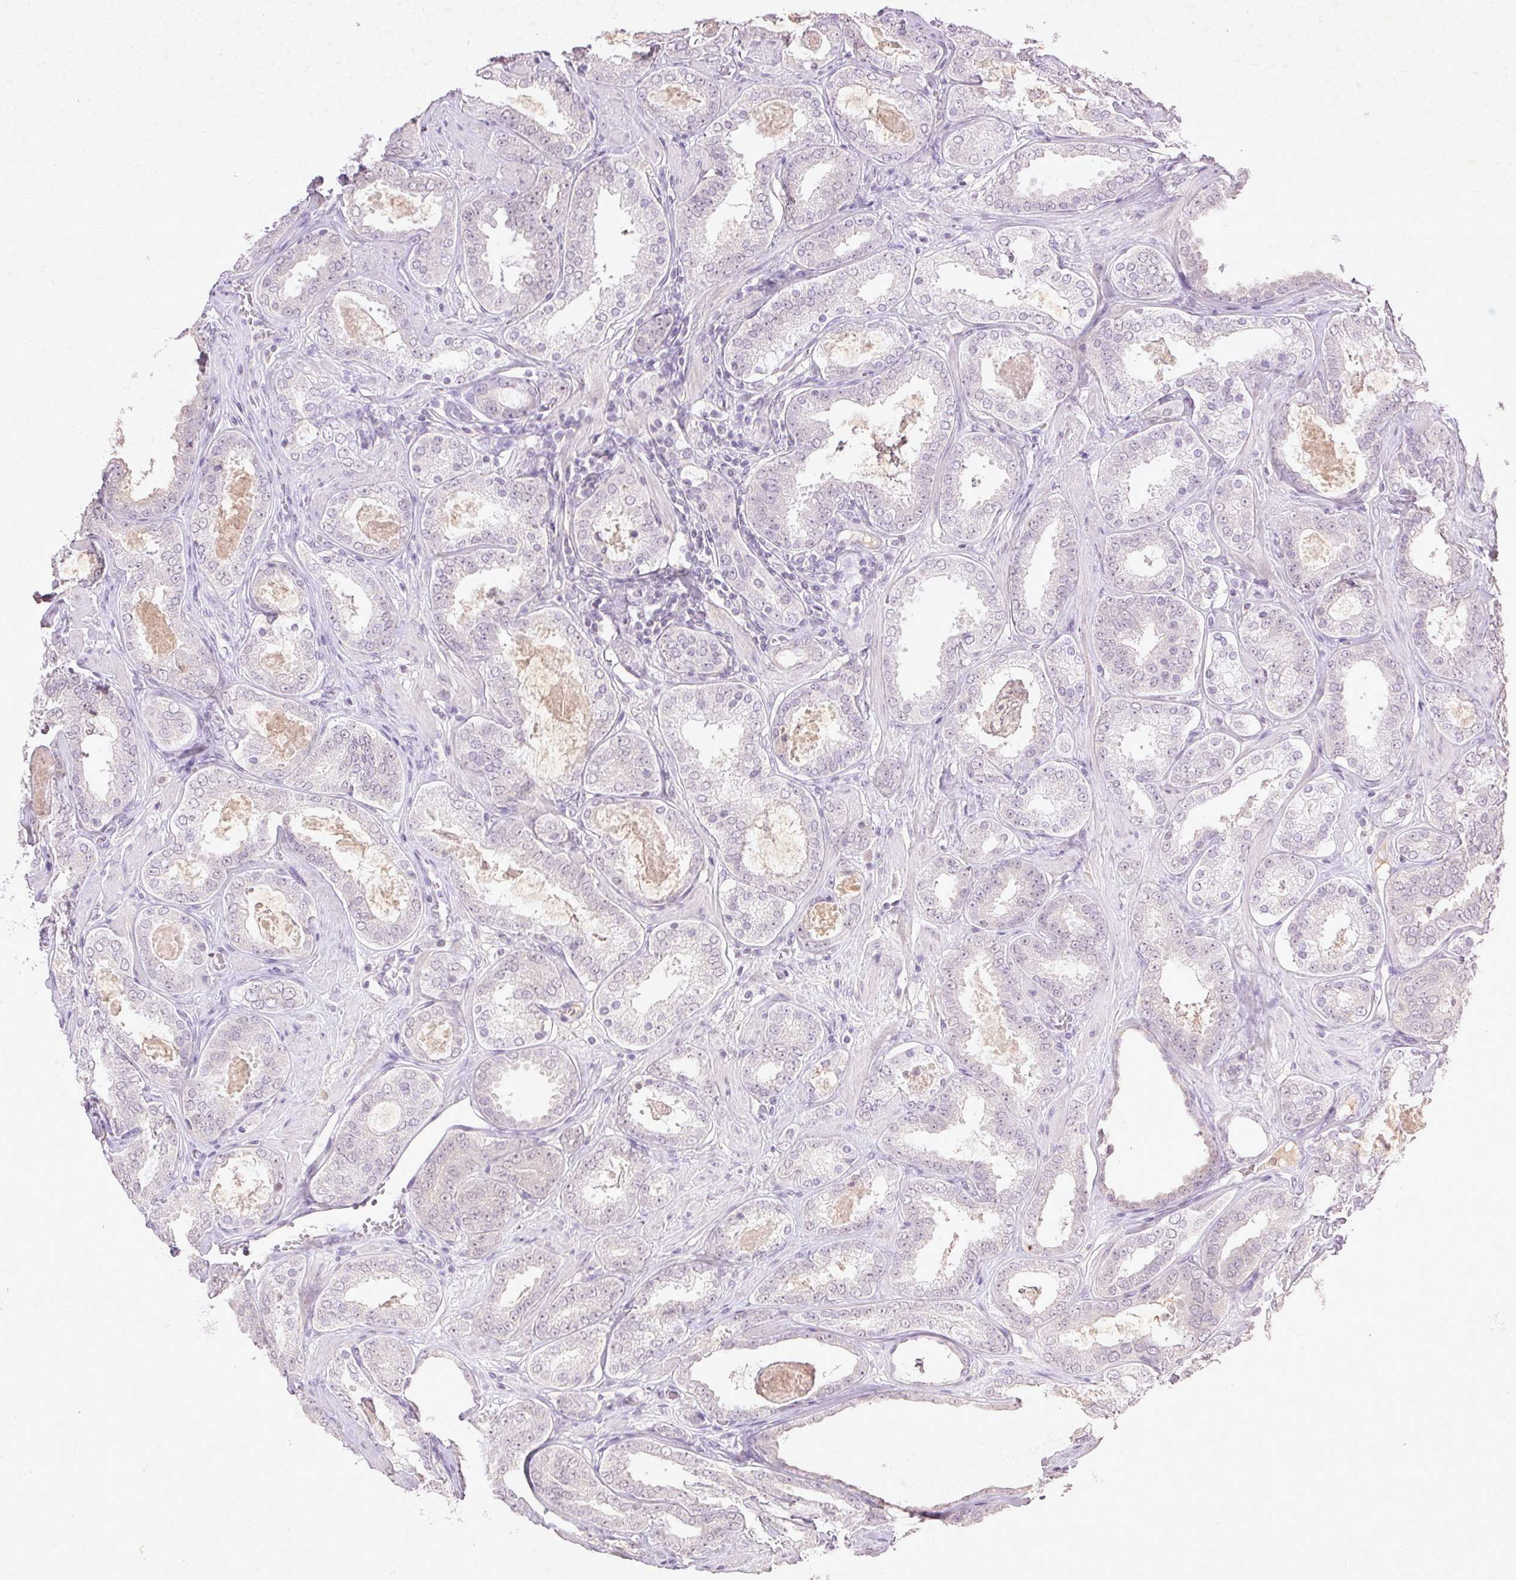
{"staining": {"intensity": "negative", "quantity": "none", "location": "none"}, "tissue": "prostate cancer", "cell_type": "Tumor cells", "image_type": "cancer", "snomed": [{"axis": "morphology", "description": "Adenocarcinoma, High grade"}, {"axis": "topography", "description": "Prostate"}], "caption": "This is a photomicrograph of immunohistochemistry staining of adenocarcinoma (high-grade) (prostate), which shows no staining in tumor cells. Nuclei are stained in blue.", "gene": "FAM168B", "patient": {"sex": "male", "age": 63}}